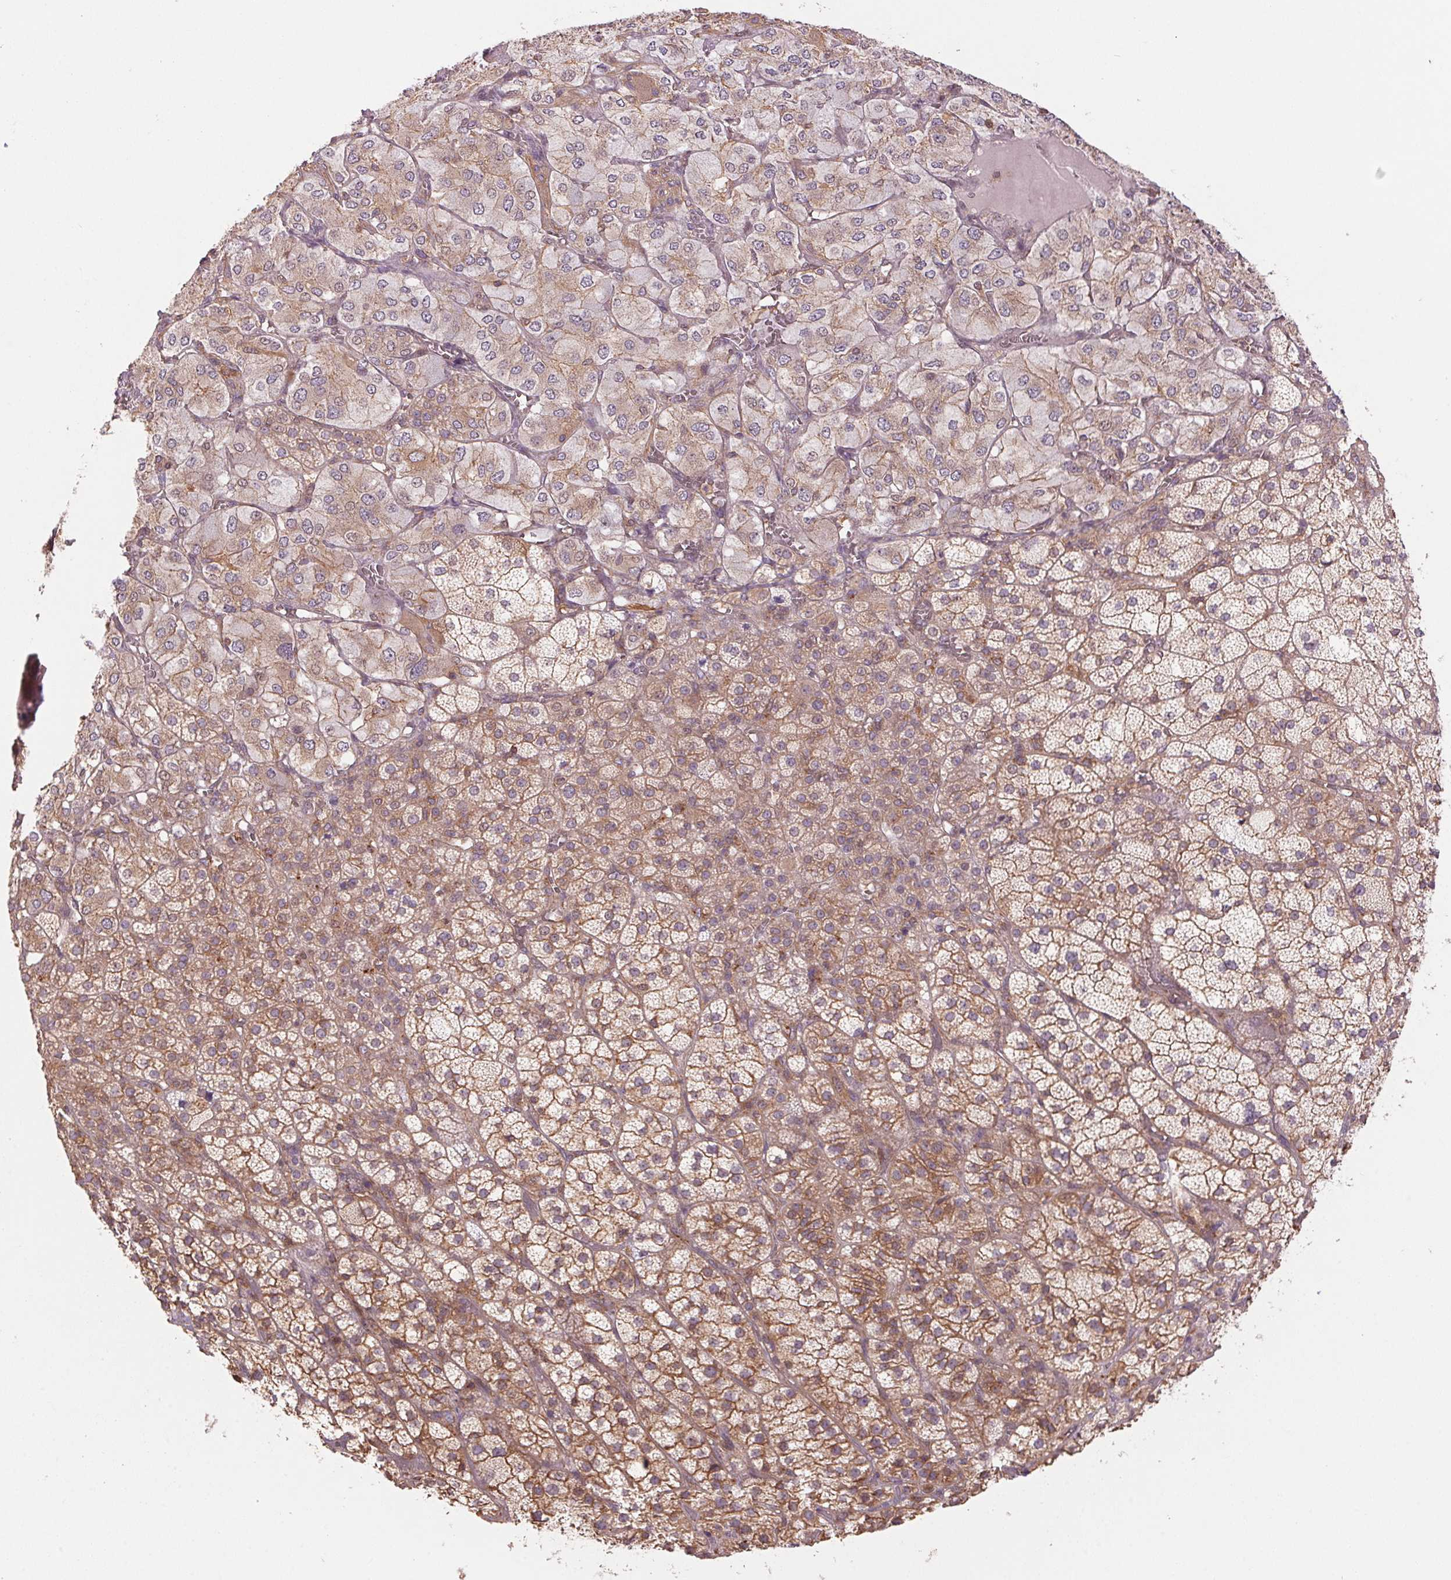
{"staining": {"intensity": "moderate", "quantity": ">75%", "location": "cytoplasmic/membranous"}, "tissue": "adrenal gland", "cell_type": "Glandular cells", "image_type": "normal", "snomed": [{"axis": "morphology", "description": "Normal tissue, NOS"}, {"axis": "topography", "description": "Adrenal gland"}], "caption": "IHC of normal human adrenal gland demonstrates medium levels of moderate cytoplasmic/membranous positivity in approximately >75% of glandular cells. (brown staining indicates protein expression, while blue staining denotes nuclei).", "gene": "TUBA1A", "patient": {"sex": "female", "age": 60}}